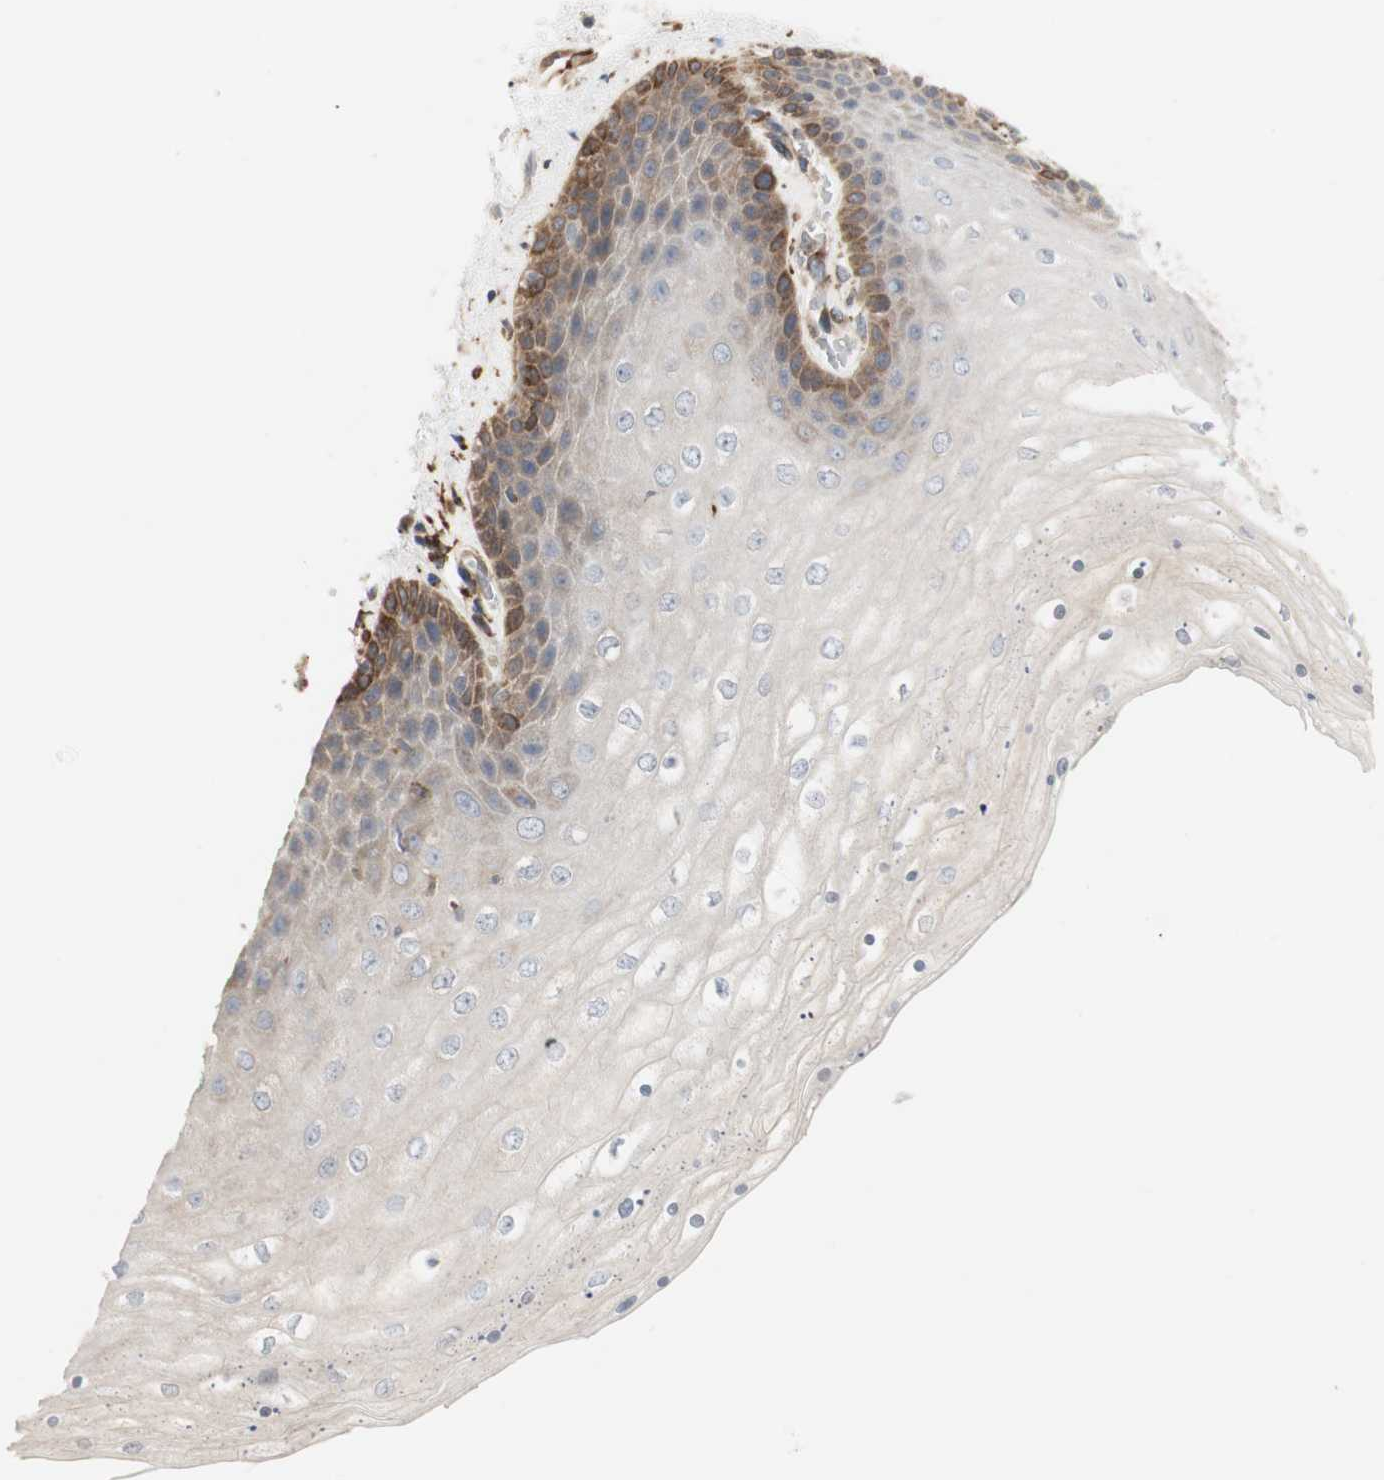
{"staining": {"intensity": "moderate", "quantity": "25%-75%", "location": "cytoplasmic/membranous"}, "tissue": "skin", "cell_type": "Epidermal cells", "image_type": "normal", "snomed": [{"axis": "morphology", "description": "Normal tissue, NOS"}, {"axis": "topography", "description": "Anal"}], "caption": "DAB immunohistochemical staining of unremarkable human skin reveals moderate cytoplasmic/membranous protein expression in approximately 25%-75% of epidermal cells. (brown staining indicates protein expression, while blue staining denotes nuclei).", "gene": "H6PD", "patient": {"sex": "female", "age": 46}}